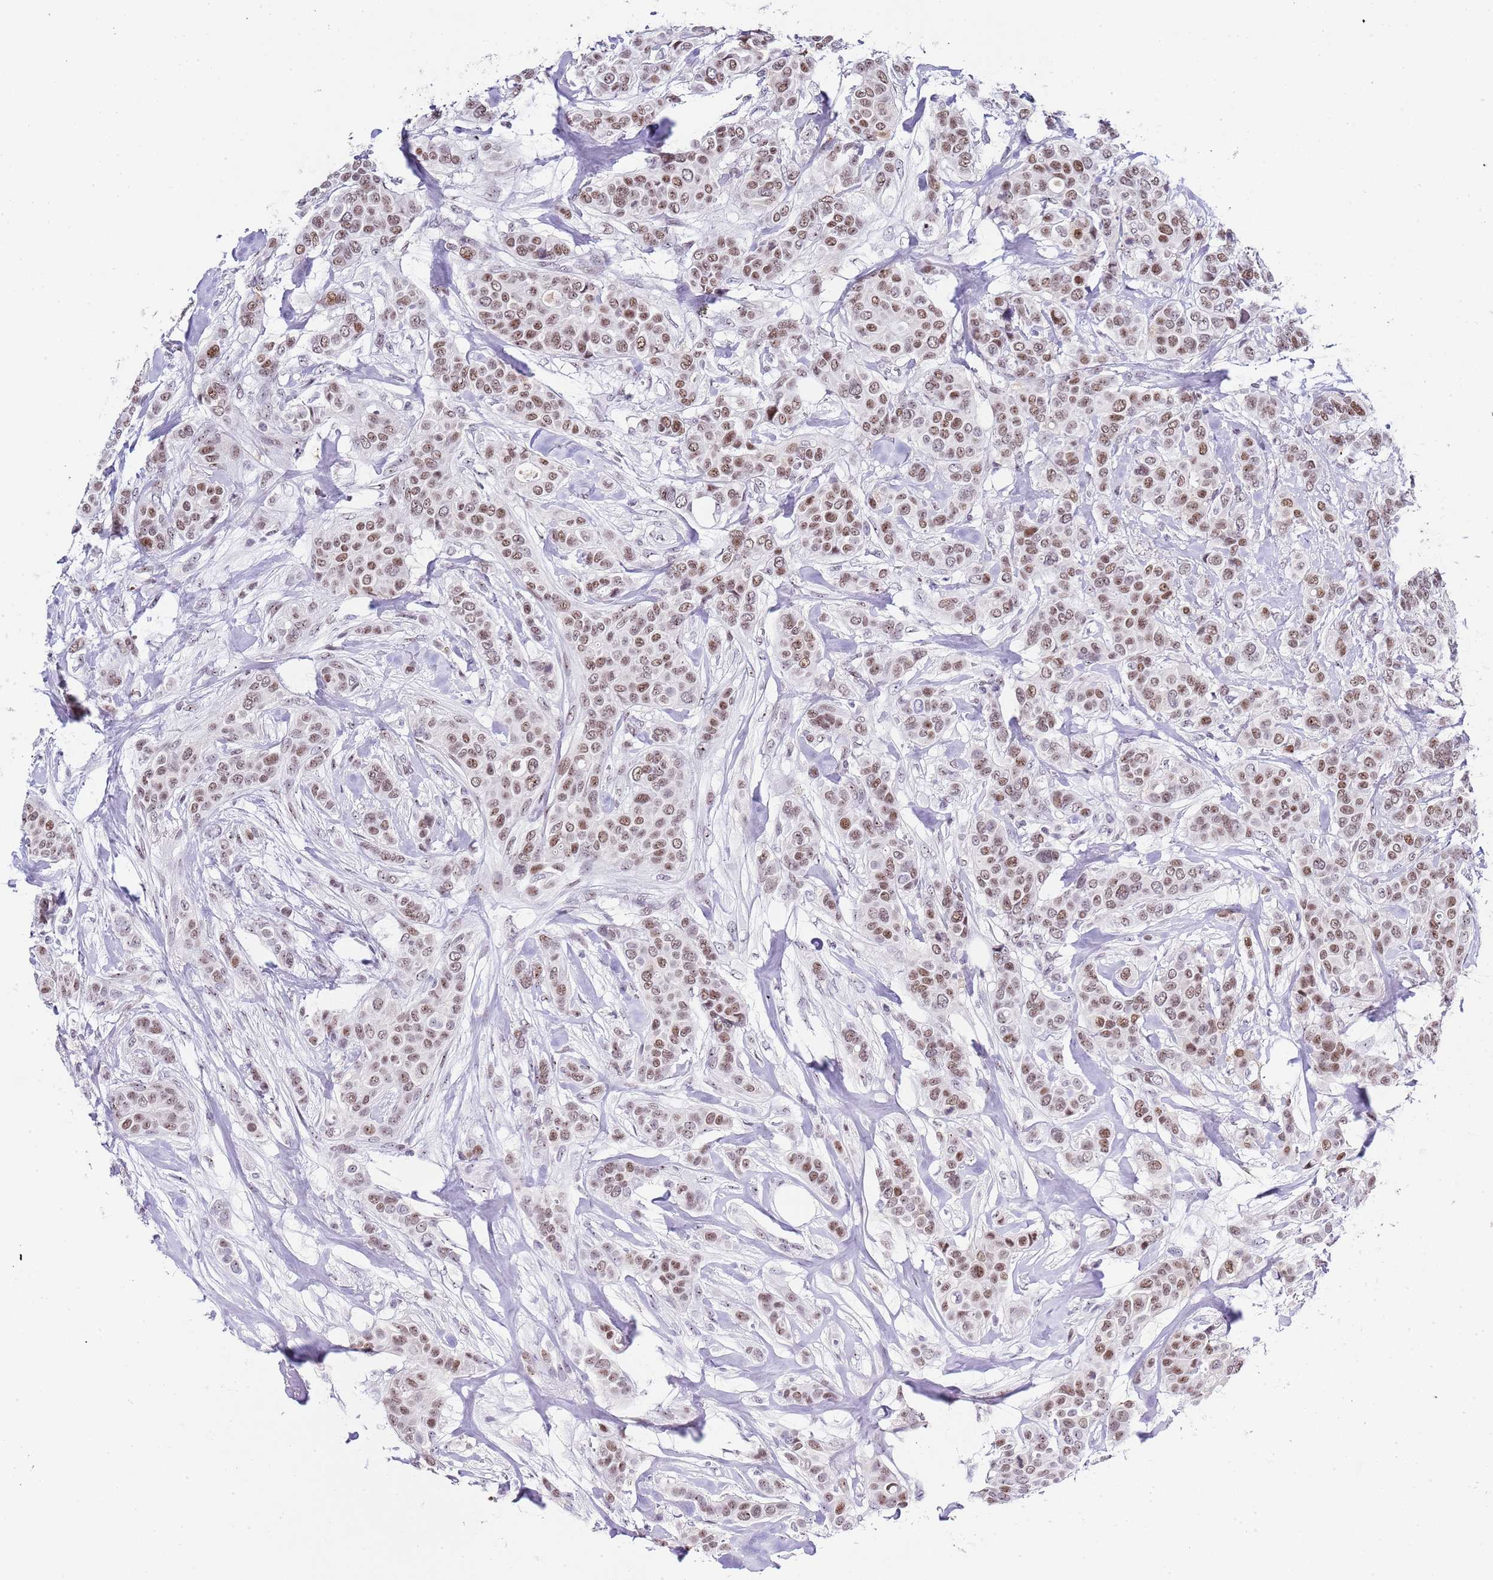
{"staining": {"intensity": "moderate", "quantity": ">75%", "location": "nuclear"}, "tissue": "breast cancer", "cell_type": "Tumor cells", "image_type": "cancer", "snomed": [{"axis": "morphology", "description": "Lobular carcinoma"}, {"axis": "topography", "description": "Breast"}], "caption": "IHC micrograph of neoplastic tissue: breast cancer (lobular carcinoma) stained using IHC reveals medium levels of moderate protein expression localized specifically in the nuclear of tumor cells, appearing as a nuclear brown color.", "gene": "NOP56", "patient": {"sex": "female", "age": 51}}